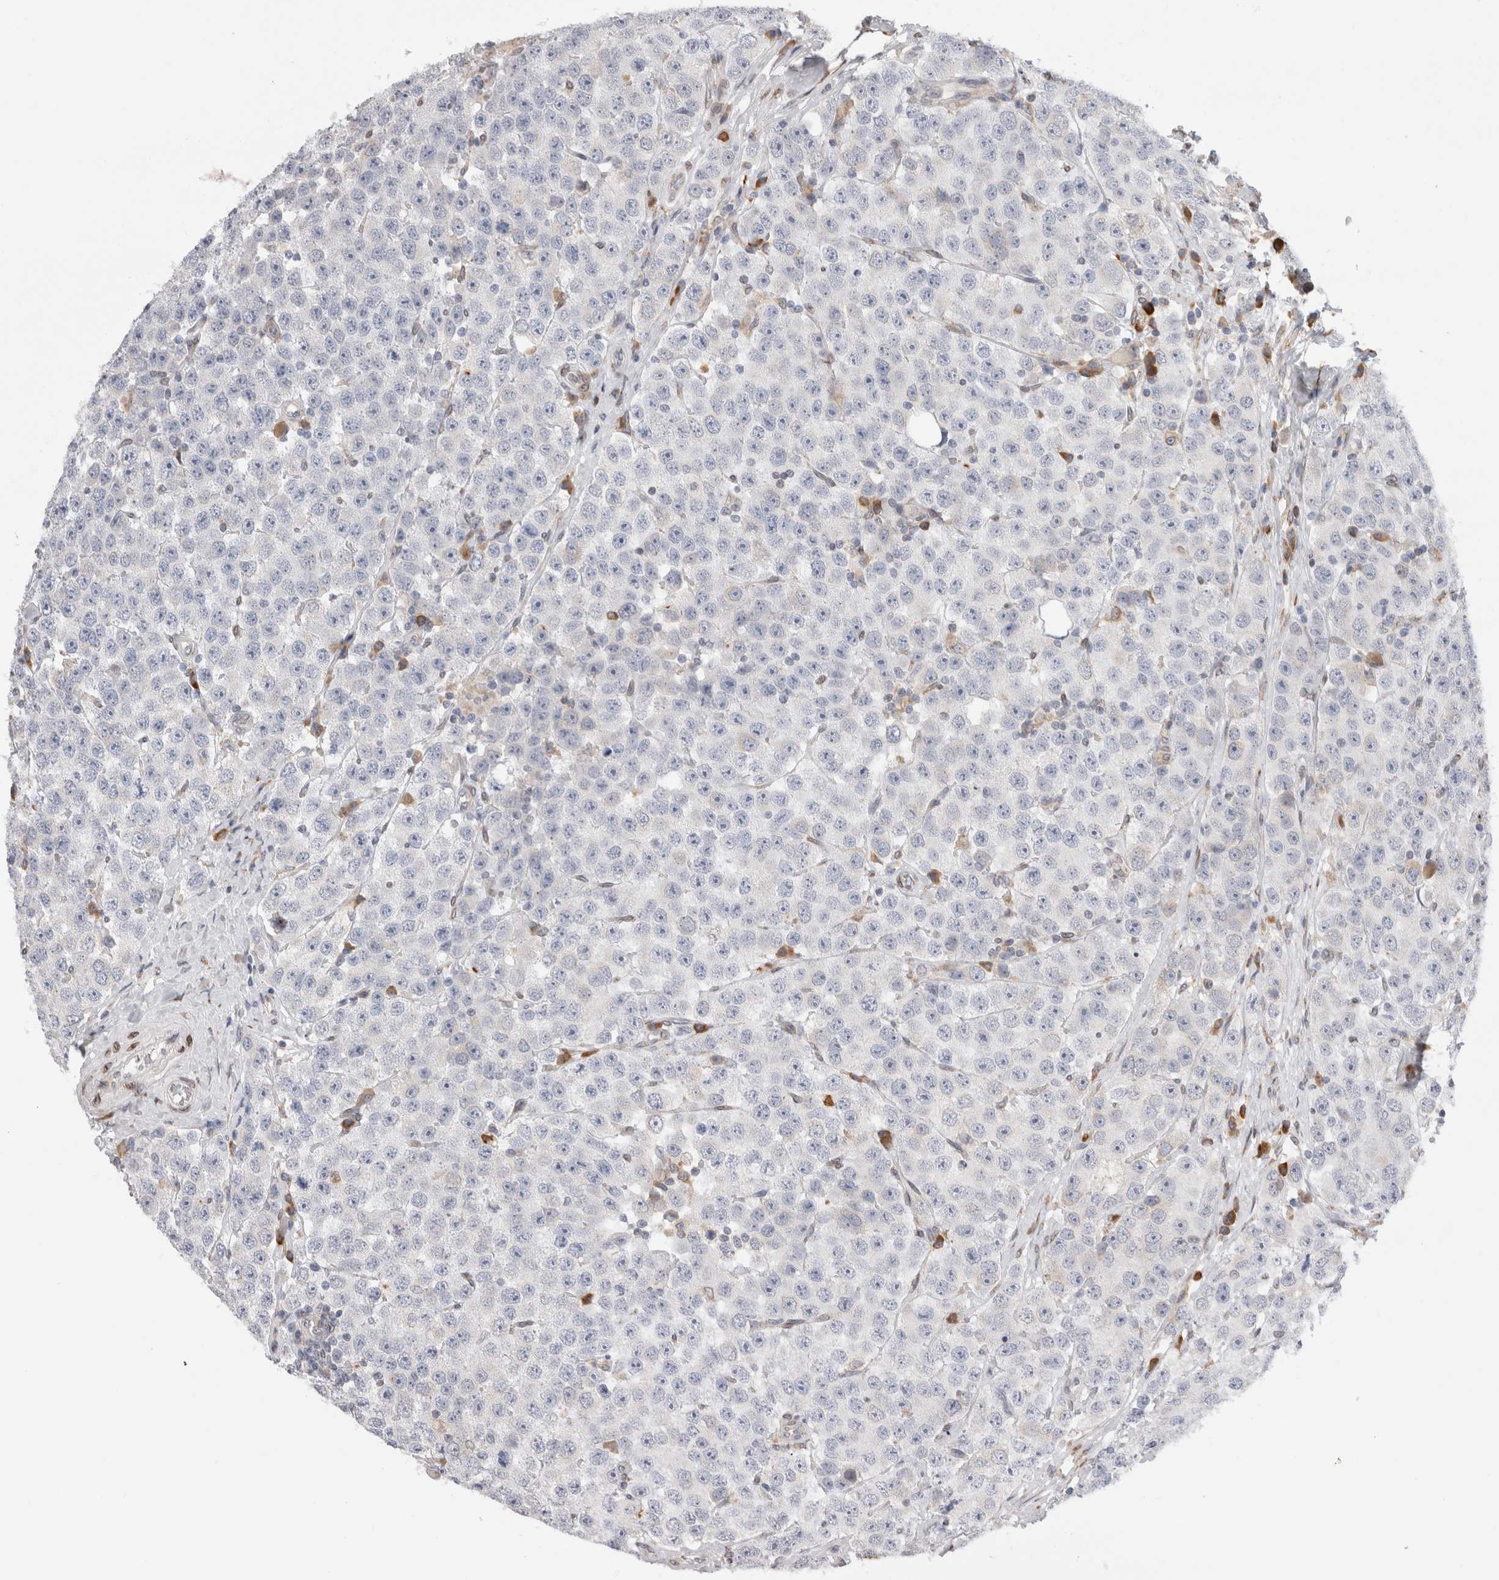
{"staining": {"intensity": "negative", "quantity": "none", "location": "none"}, "tissue": "testis cancer", "cell_type": "Tumor cells", "image_type": "cancer", "snomed": [{"axis": "morphology", "description": "Seminoma, NOS"}, {"axis": "morphology", "description": "Carcinoma, Embryonal, NOS"}, {"axis": "topography", "description": "Testis"}], "caption": "Tumor cells show no significant staining in testis cancer (seminoma).", "gene": "VCPIP1", "patient": {"sex": "male", "age": 28}}